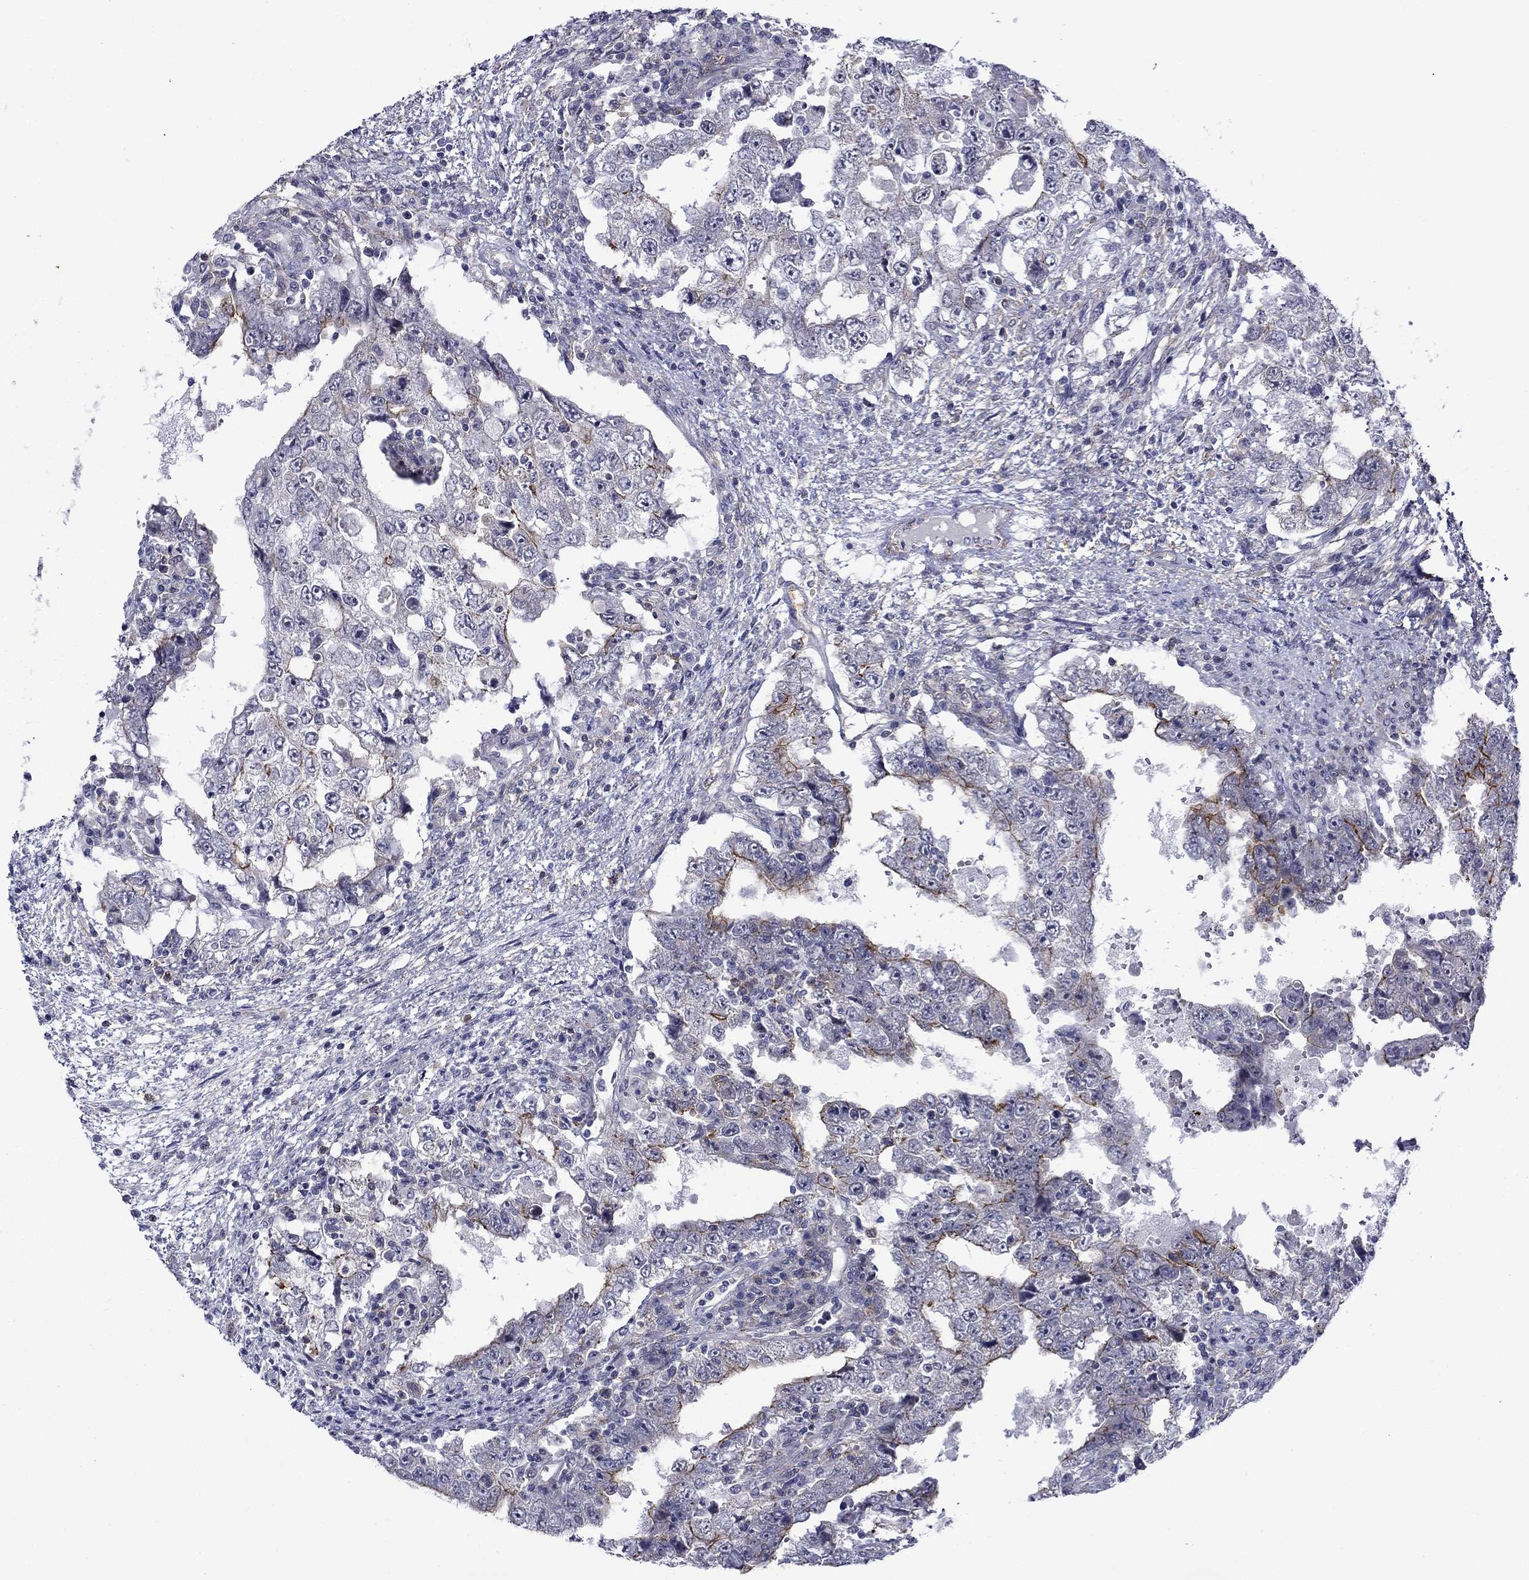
{"staining": {"intensity": "strong", "quantity": "<25%", "location": "cytoplasmic/membranous"}, "tissue": "testis cancer", "cell_type": "Tumor cells", "image_type": "cancer", "snomed": [{"axis": "morphology", "description": "Carcinoma, Embryonal, NOS"}, {"axis": "topography", "description": "Testis"}], "caption": "Brown immunohistochemical staining in human testis cancer demonstrates strong cytoplasmic/membranous staining in about <25% of tumor cells.", "gene": "LMO7", "patient": {"sex": "male", "age": 26}}